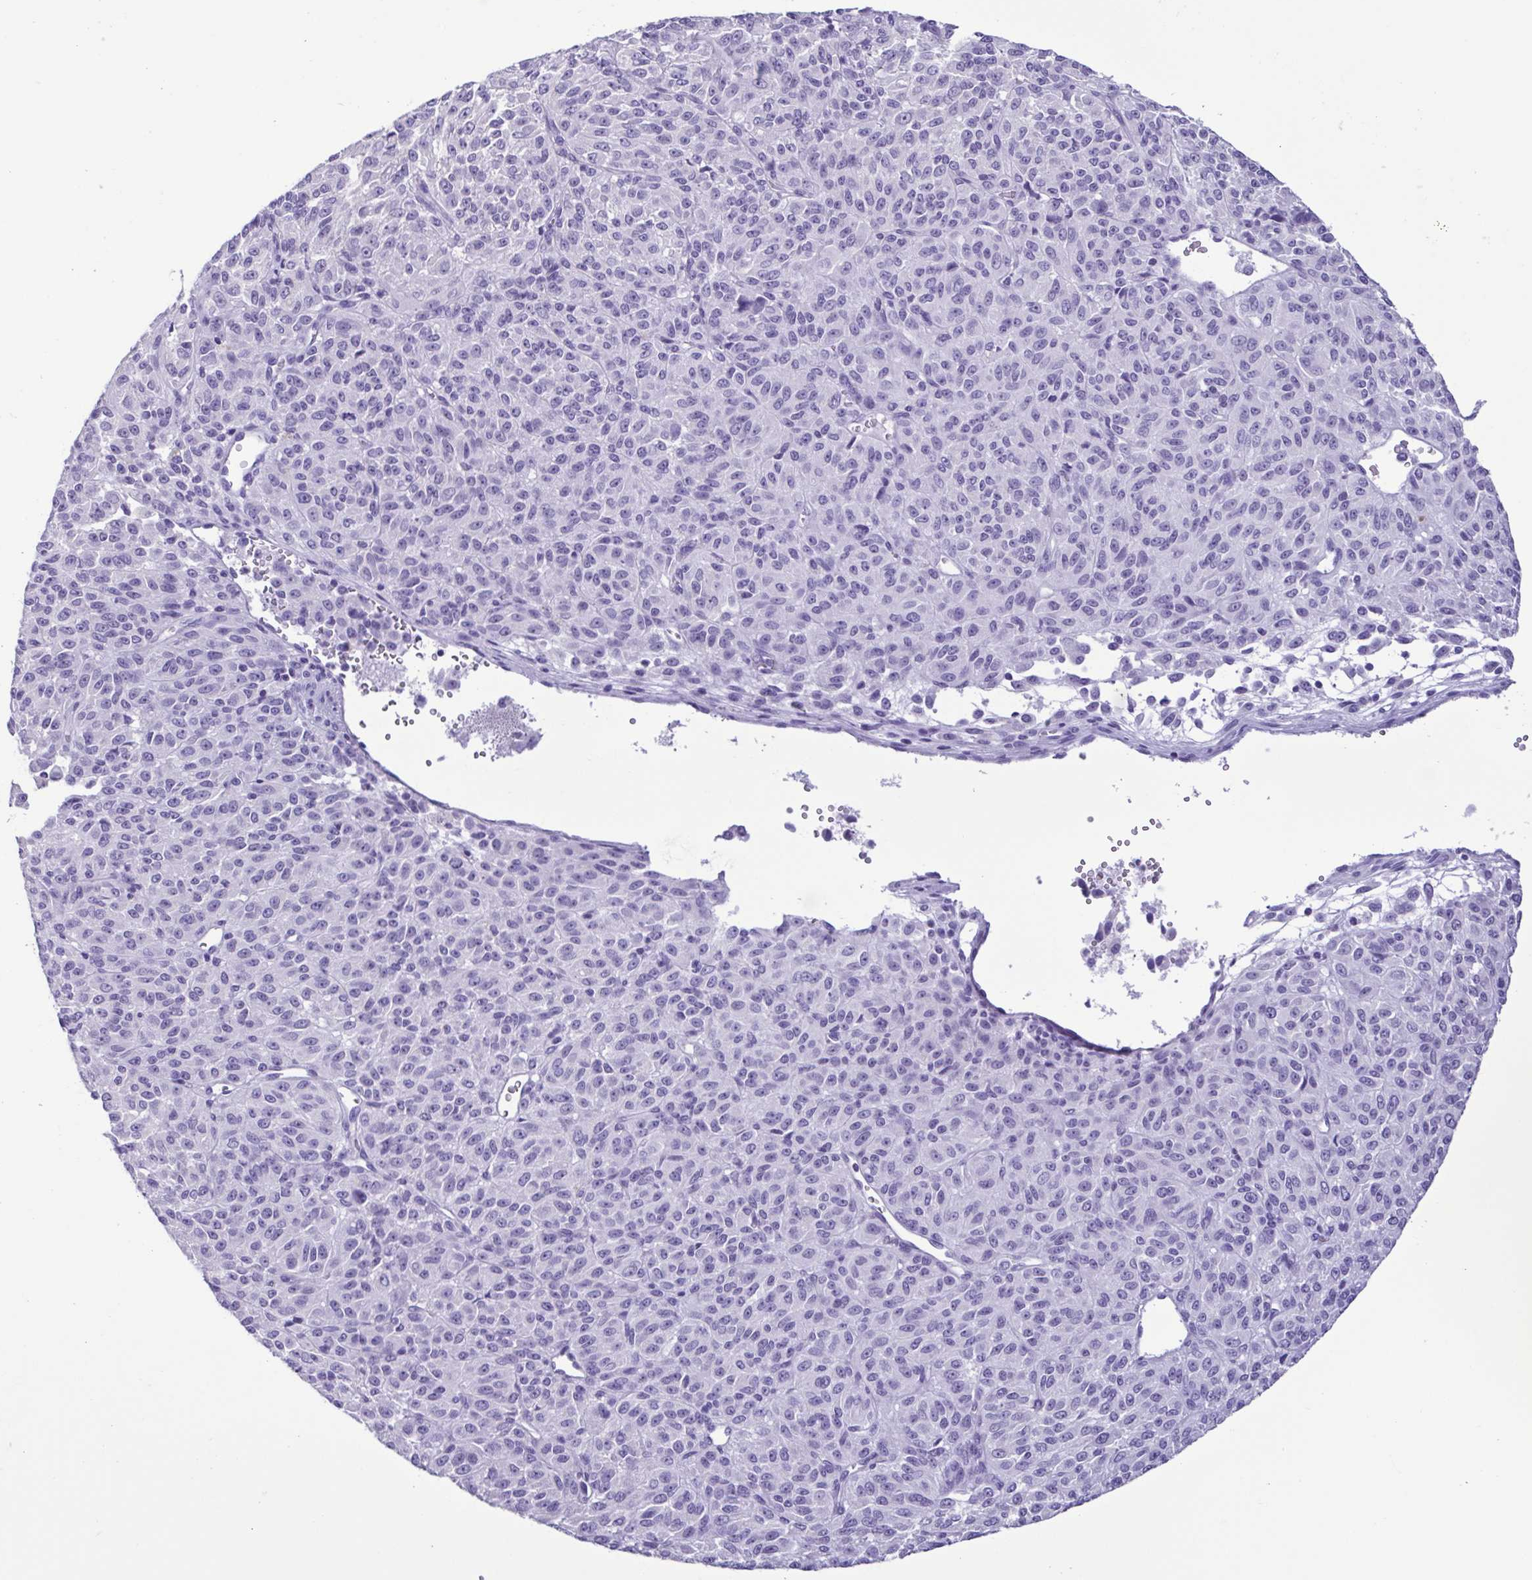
{"staining": {"intensity": "negative", "quantity": "none", "location": "none"}, "tissue": "melanoma", "cell_type": "Tumor cells", "image_type": "cancer", "snomed": [{"axis": "morphology", "description": "Malignant melanoma, Metastatic site"}, {"axis": "topography", "description": "Brain"}], "caption": "There is no significant staining in tumor cells of malignant melanoma (metastatic site). (Immunohistochemistry (ihc), brightfield microscopy, high magnification).", "gene": "CBY2", "patient": {"sex": "female", "age": 56}}